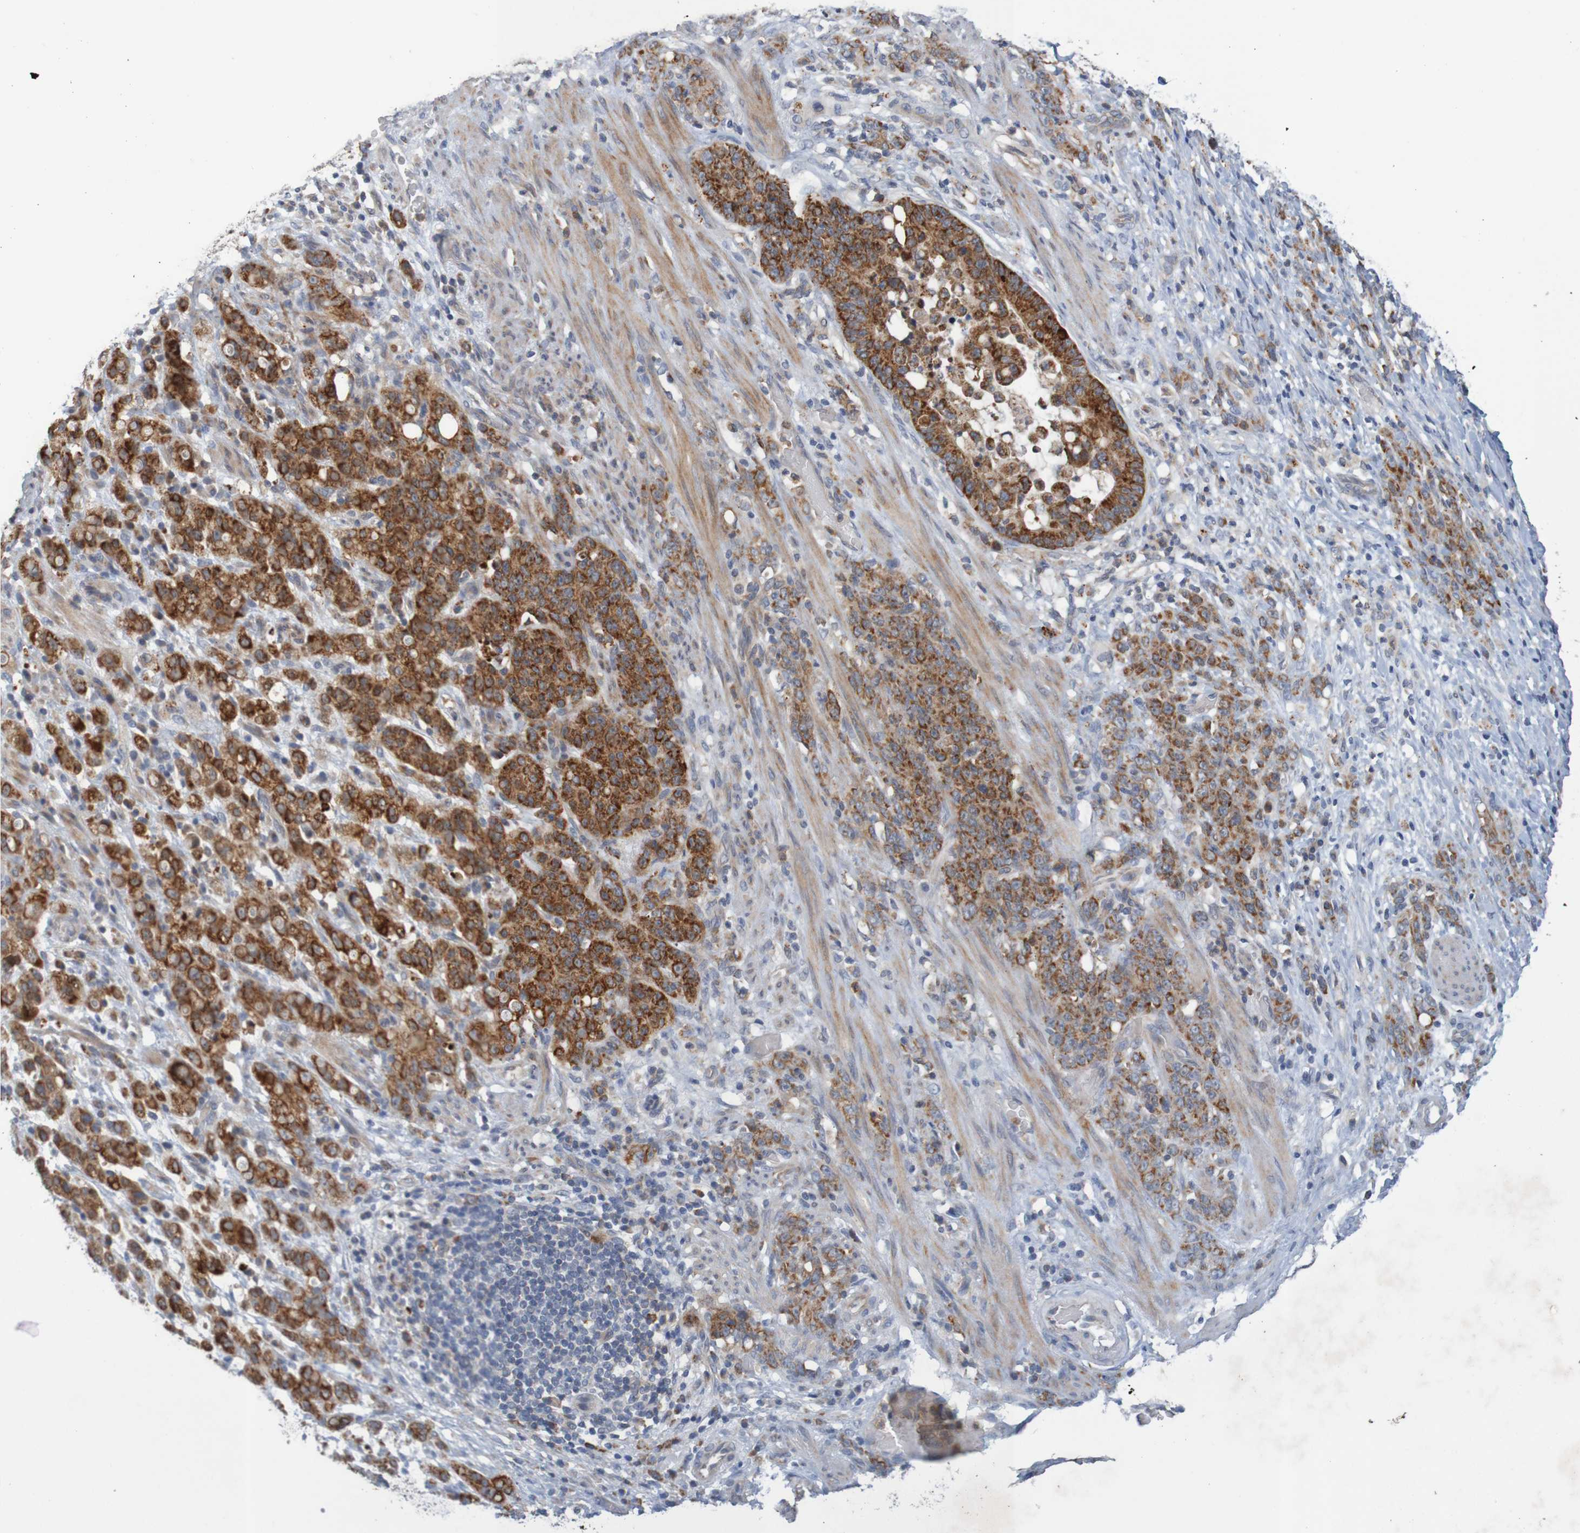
{"staining": {"intensity": "strong", "quantity": ">75%", "location": "cytoplasmic/membranous"}, "tissue": "stomach cancer", "cell_type": "Tumor cells", "image_type": "cancer", "snomed": [{"axis": "morphology", "description": "Adenocarcinoma, NOS"}, {"axis": "topography", "description": "Stomach, lower"}], "caption": "Tumor cells reveal high levels of strong cytoplasmic/membranous staining in about >75% of cells in stomach adenocarcinoma.", "gene": "NAV2", "patient": {"sex": "male", "age": 88}}